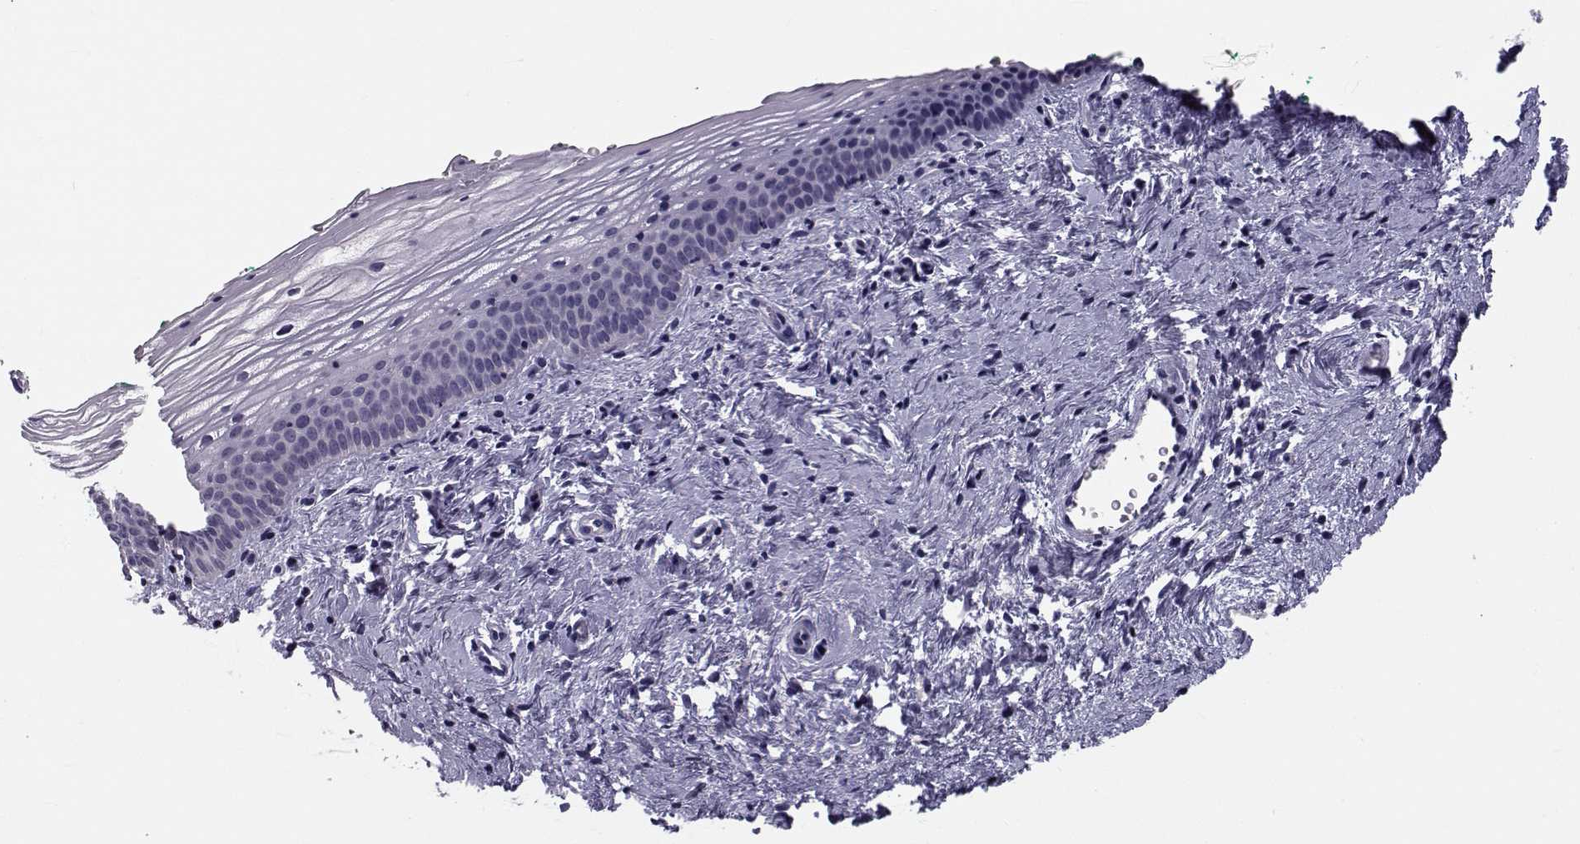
{"staining": {"intensity": "negative", "quantity": "none", "location": "none"}, "tissue": "vagina", "cell_type": "Squamous epithelial cells", "image_type": "normal", "snomed": [{"axis": "morphology", "description": "Normal tissue, NOS"}, {"axis": "topography", "description": "Vagina"}], "caption": "Immunohistochemistry photomicrograph of normal vagina: human vagina stained with DAB (3,3'-diaminobenzidine) exhibits no significant protein expression in squamous epithelial cells.", "gene": "ANGPT1", "patient": {"sex": "female", "age": 44}}